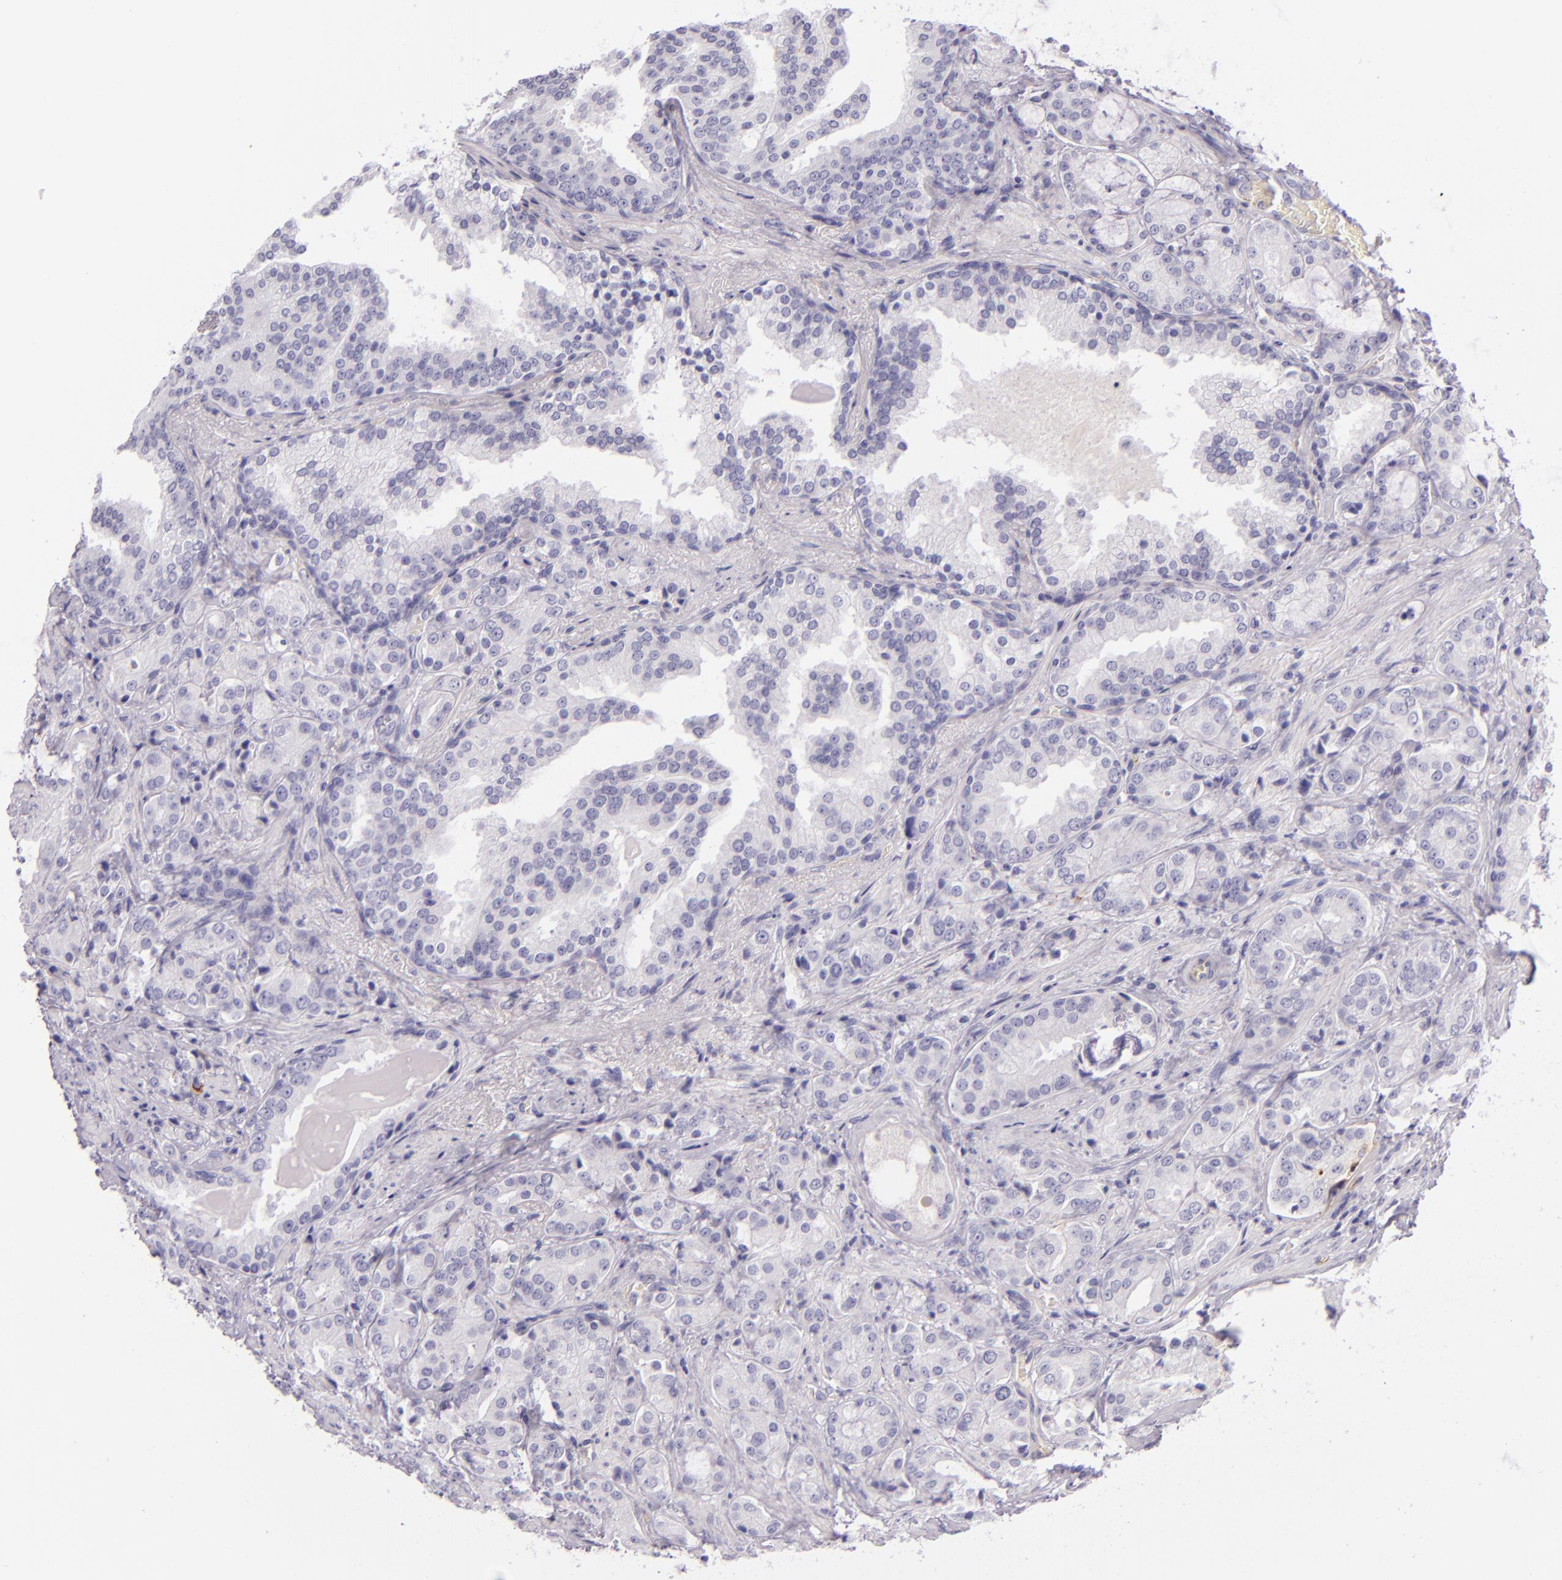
{"staining": {"intensity": "negative", "quantity": "none", "location": "none"}, "tissue": "prostate cancer", "cell_type": "Tumor cells", "image_type": "cancer", "snomed": [{"axis": "morphology", "description": "Adenocarcinoma, Medium grade"}, {"axis": "topography", "description": "Prostate"}], "caption": "The histopathology image shows no staining of tumor cells in prostate cancer.", "gene": "ICAM1", "patient": {"sex": "male", "age": 70}}